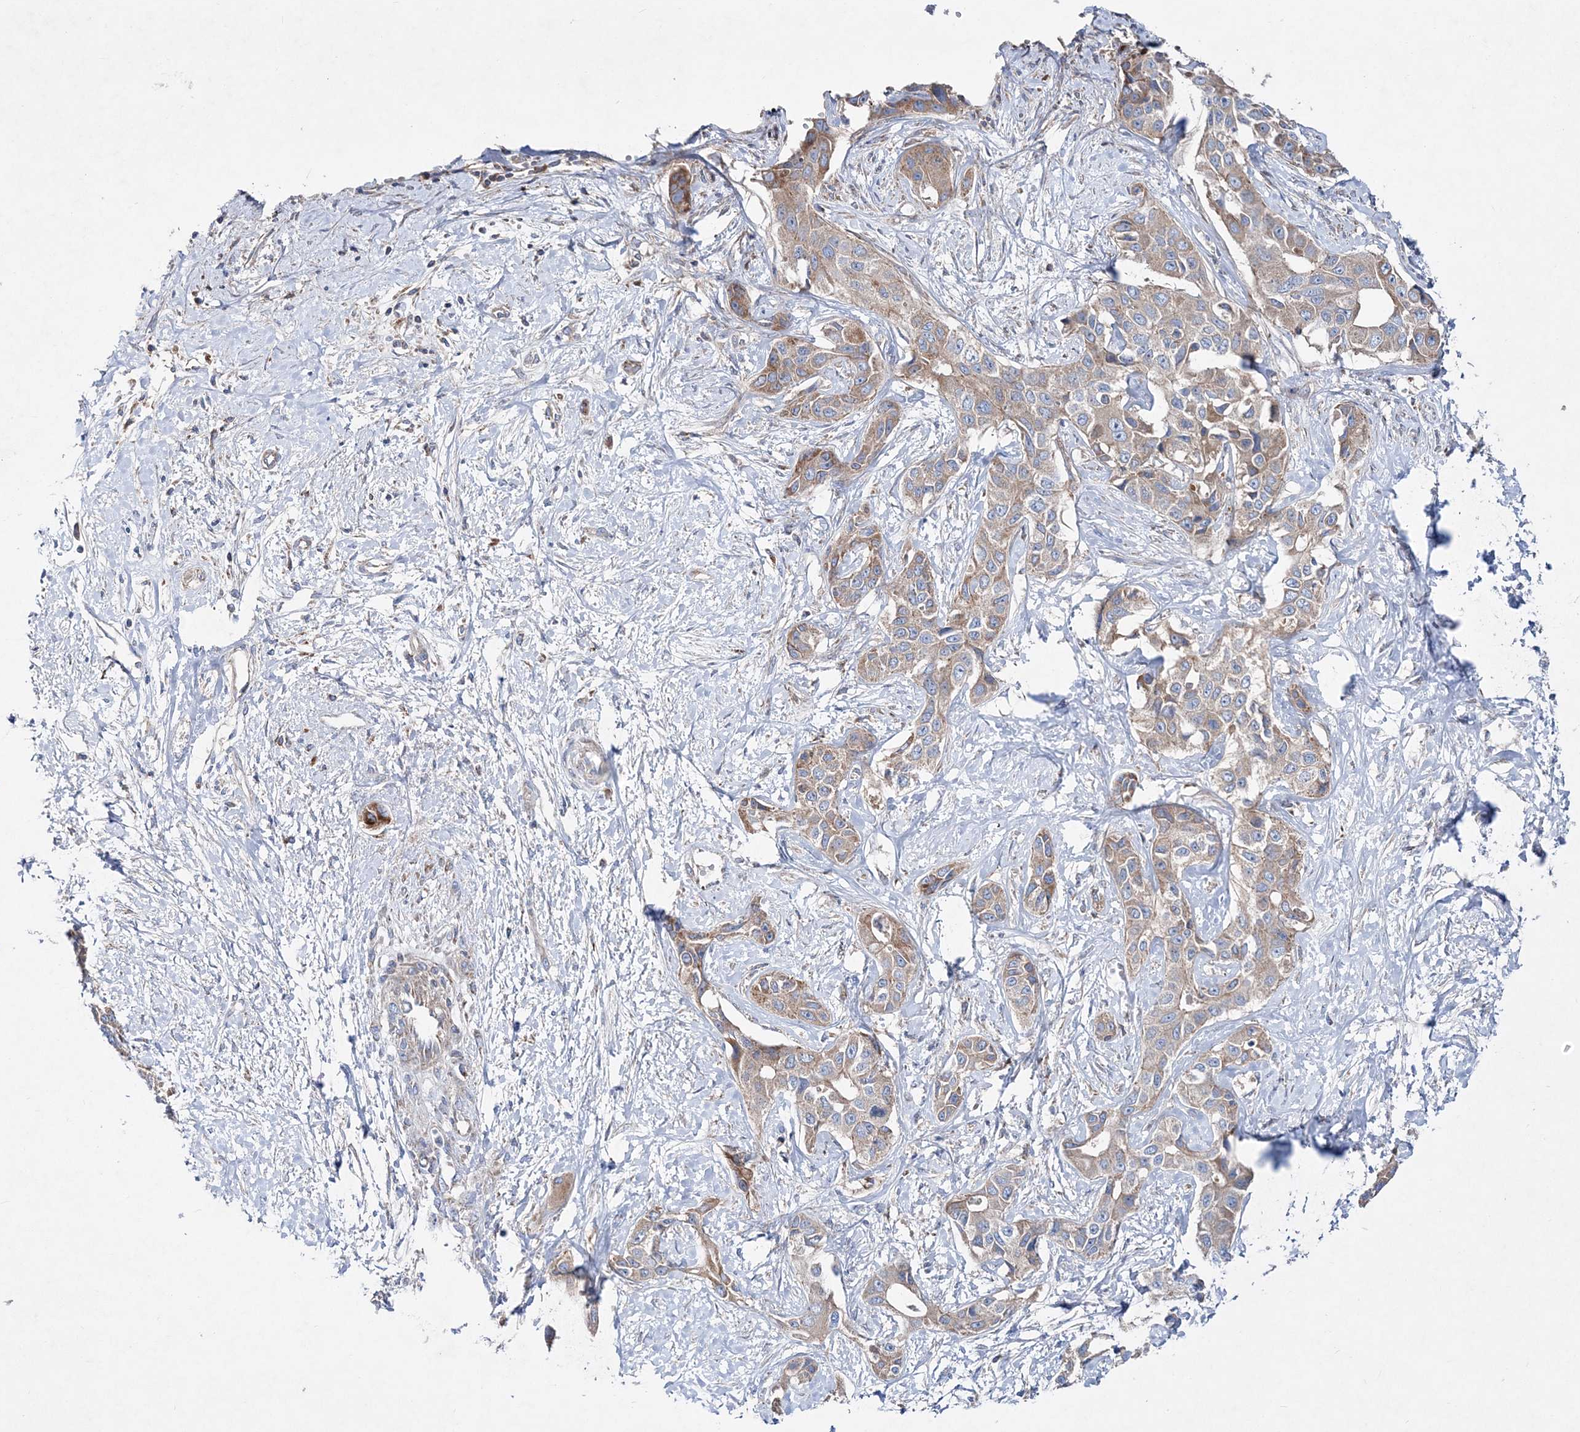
{"staining": {"intensity": "weak", "quantity": ">75%", "location": "cytoplasmic/membranous"}, "tissue": "liver cancer", "cell_type": "Tumor cells", "image_type": "cancer", "snomed": [{"axis": "morphology", "description": "Cholangiocarcinoma"}, {"axis": "topography", "description": "Liver"}], "caption": "Protein staining demonstrates weak cytoplasmic/membranous positivity in approximately >75% of tumor cells in liver cancer. (Brightfield microscopy of DAB IHC at high magnification).", "gene": "NGLY1", "patient": {"sex": "male", "age": 59}}